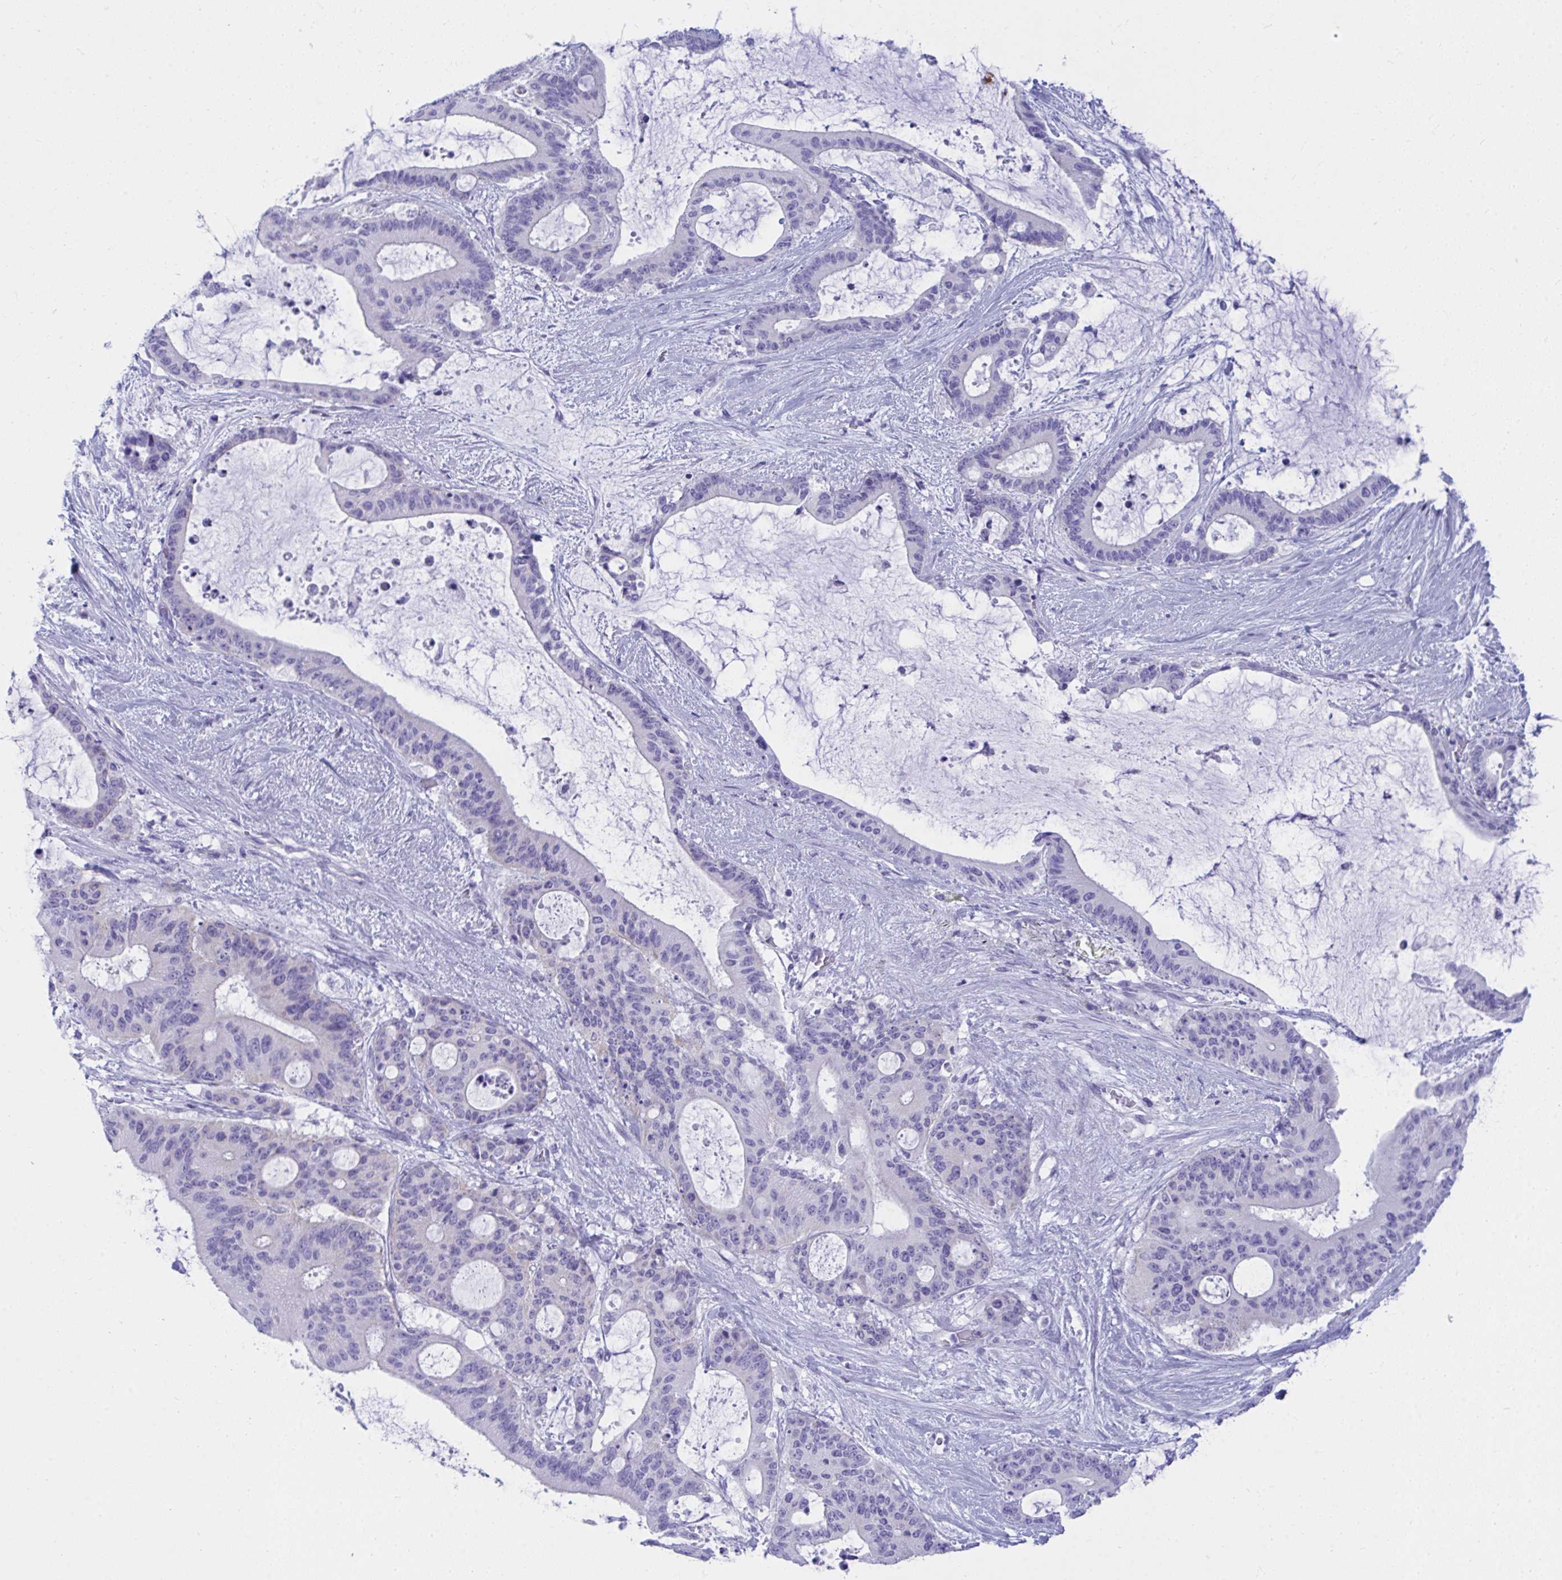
{"staining": {"intensity": "negative", "quantity": "none", "location": "none"}, "tissue": "liver cancer", "cell_type": "Tumor cells", "image_type": "cancer", "snomed": [{"axis": "morphology", "description": "Normal tissue, NOS"}, {"axis": "morphology", "description": "Cholangiocarcinoma"}, {"axis": "topography", "description": "Liver"}, {"axis": "topography", "description": "Peripheral nerve tissue"}], "caption": "Human liver cancer stained for a protein using immunohistochemistry (IHC) demonstrates no staining in tumor cells.", "gene": "SHISA8", "patient": {"sex": "female", "age": 73}}